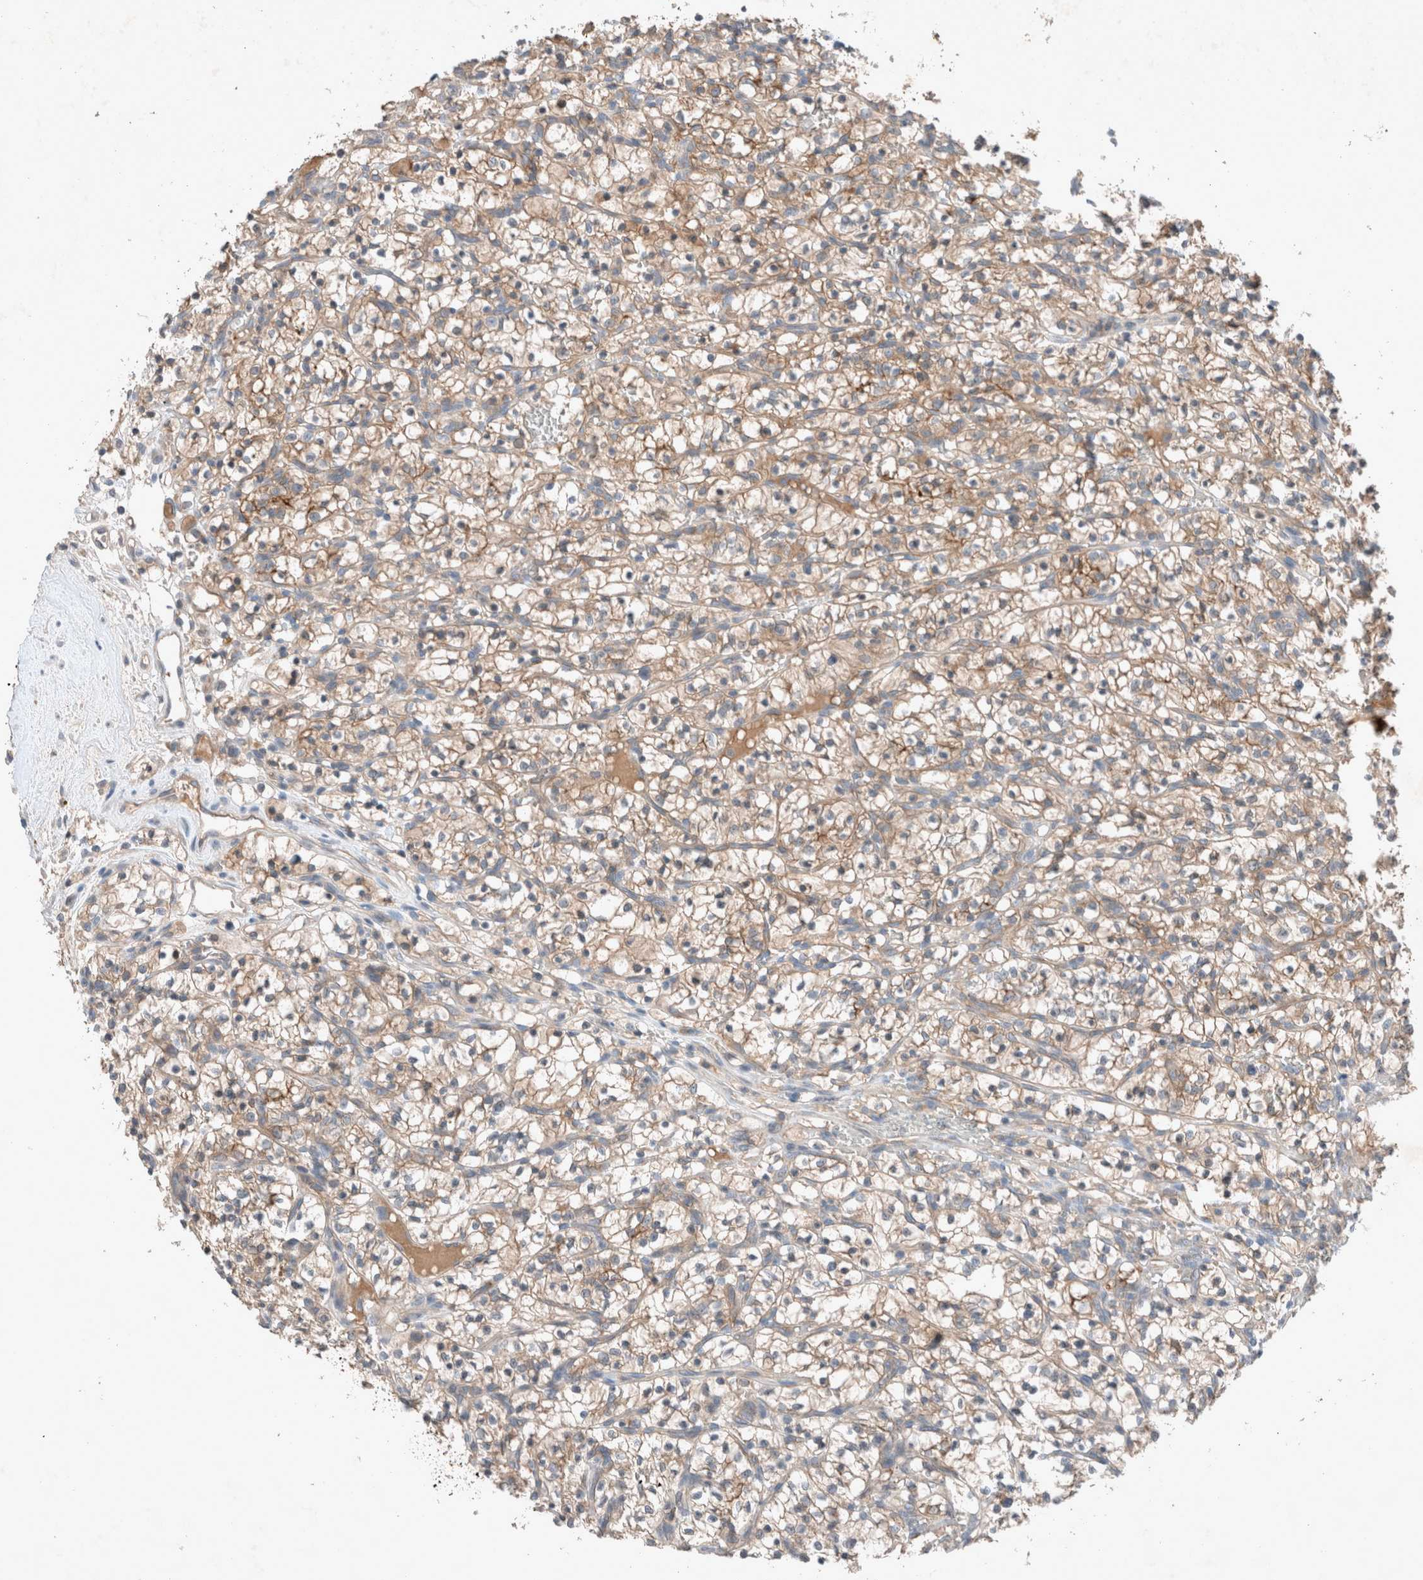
{"staining": {"intensity": "weak", "quantity": ">75%", "location": "cytoplasmic/membranous"}, "tissue": "renal cancer", "cell_type": "Tumor cells", "image_type": "cancer", "snomed": [{"axis": "morphology", "description": "Adenocarcinoma, NOS"}, {"axis": "topography", "description": "Kidney"}], "caption": "Immunohistochemical staining of human renal cancer shows low levels of weak cytoplasmic/membranous expression in about >75% of tumor cells.", "gene": "UGCG", "patient": {"sex": "female", "age": 57}}